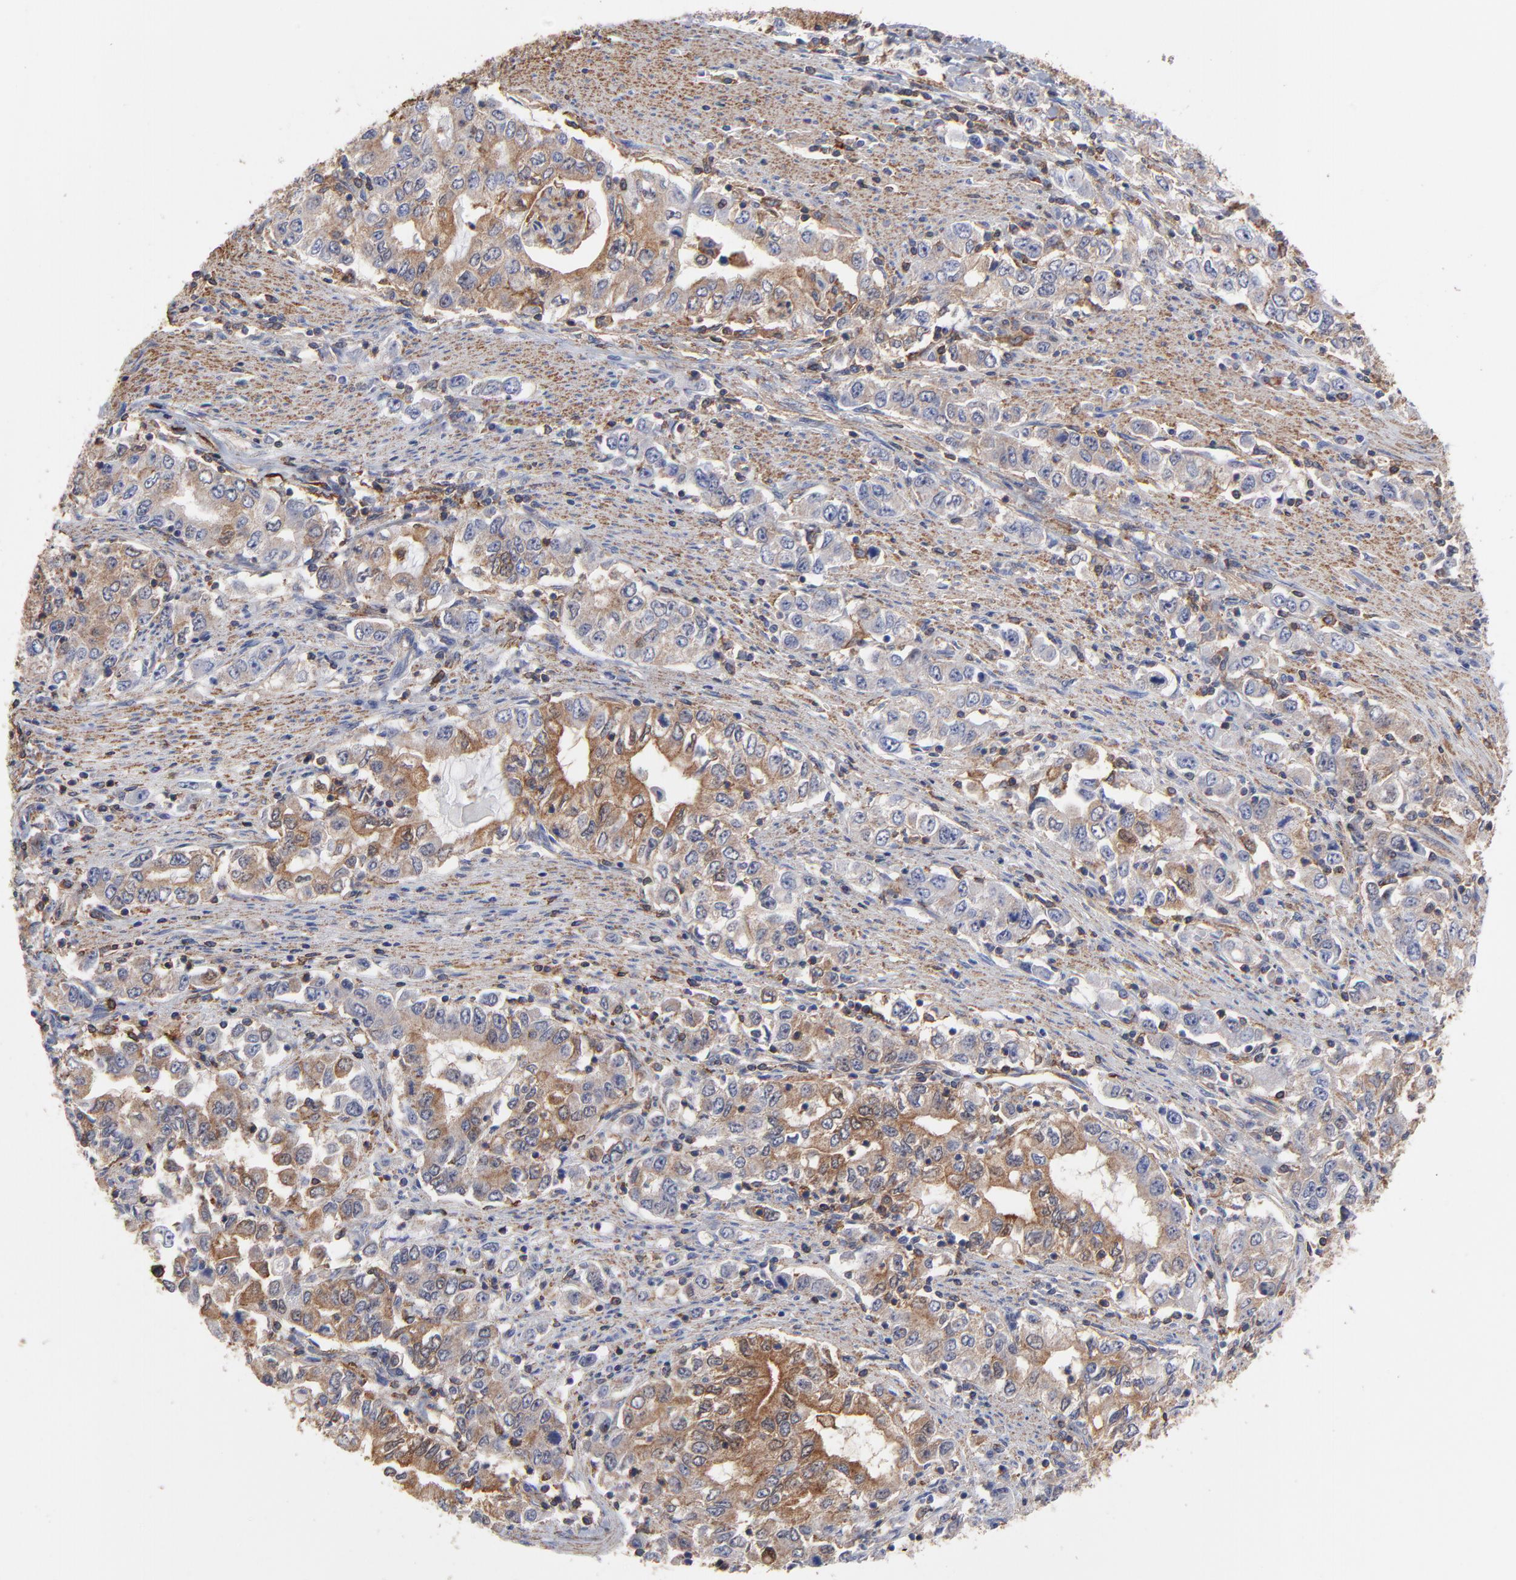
{"staining": {"intensity": "moderate", "quantity": ">75%", "location": "cytoplasmic/membranous"}, "tissue": "stomach cancer", "cell_type": "Tumor cells", "image_type": "cancer", "snomed": [{"axis": "morphology", "description": "Adenocarcinoma, NOS"}, {"axis": "topography", "description": "Stomach, lower"}], "caption": "Protein expression analysis of stomach cancer (adenocarcinoma) displays moderate cytoplasmic/membranous expression in approximately >75% of tumor cells.", "gene": "ASL", "patient": {"sex": "female", "age": 72}}